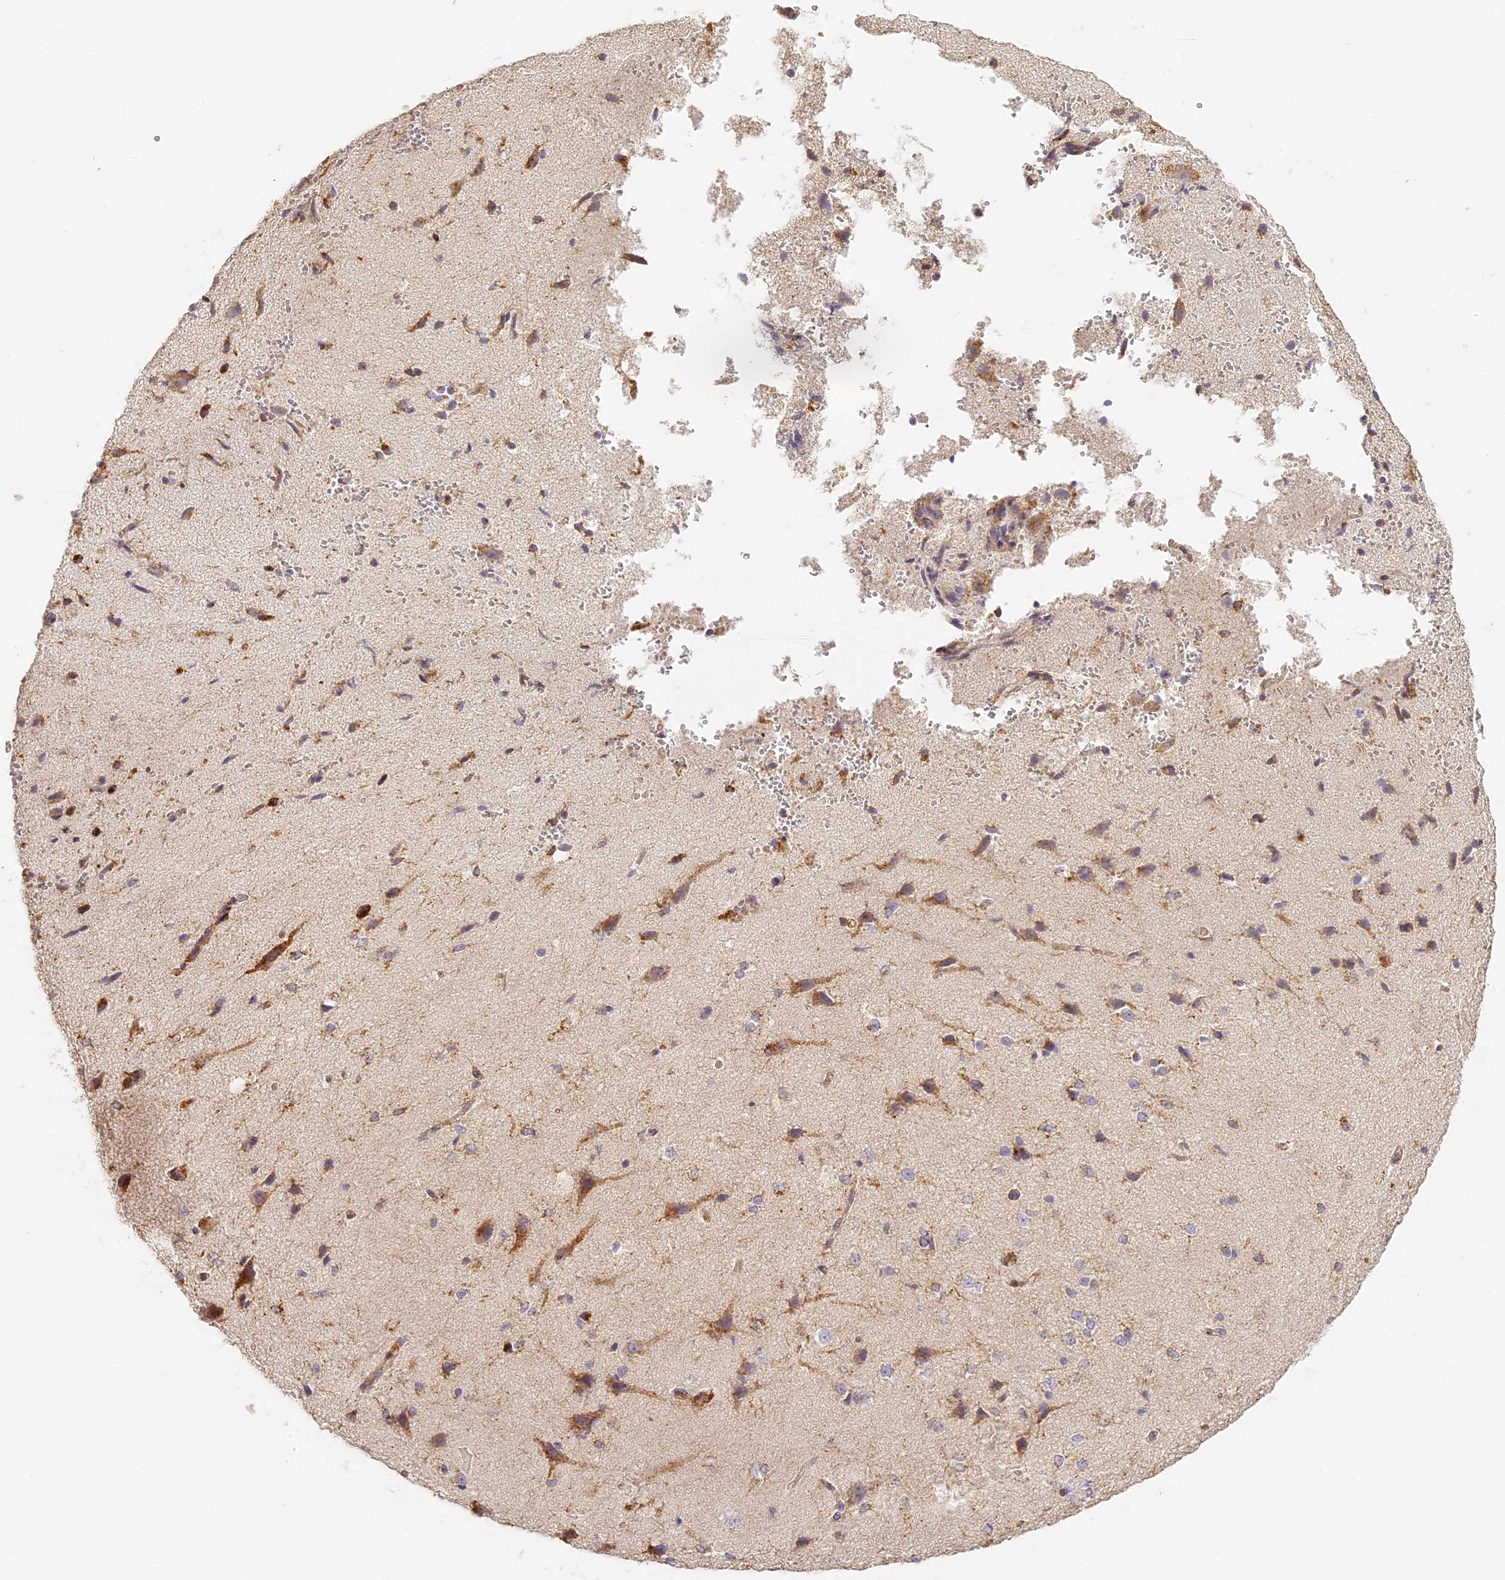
{"staining": {"intensity": "weak", "quantity": ">75%", "location": "cytoplasmic/membranous"}, "tissue": "cerebral cortex", "cell_type": "Endothelial cells", "image_type": "normal", "snomed": [{"axis": "morphology", "description": "Normal tissue, NOS"}, {"axis": "morphology", "description": "Developmental malformation"}, {"axis": "topography", "description": "Cerebral cortex"}], "caption": "A brown stain shows weak cytoplasmic/membranous positivity of a protein in endothelial cells of unremarkable human cerebral cortex.", "gene": "LAMP2", "patient": {"sex": "female", "age": 30}}